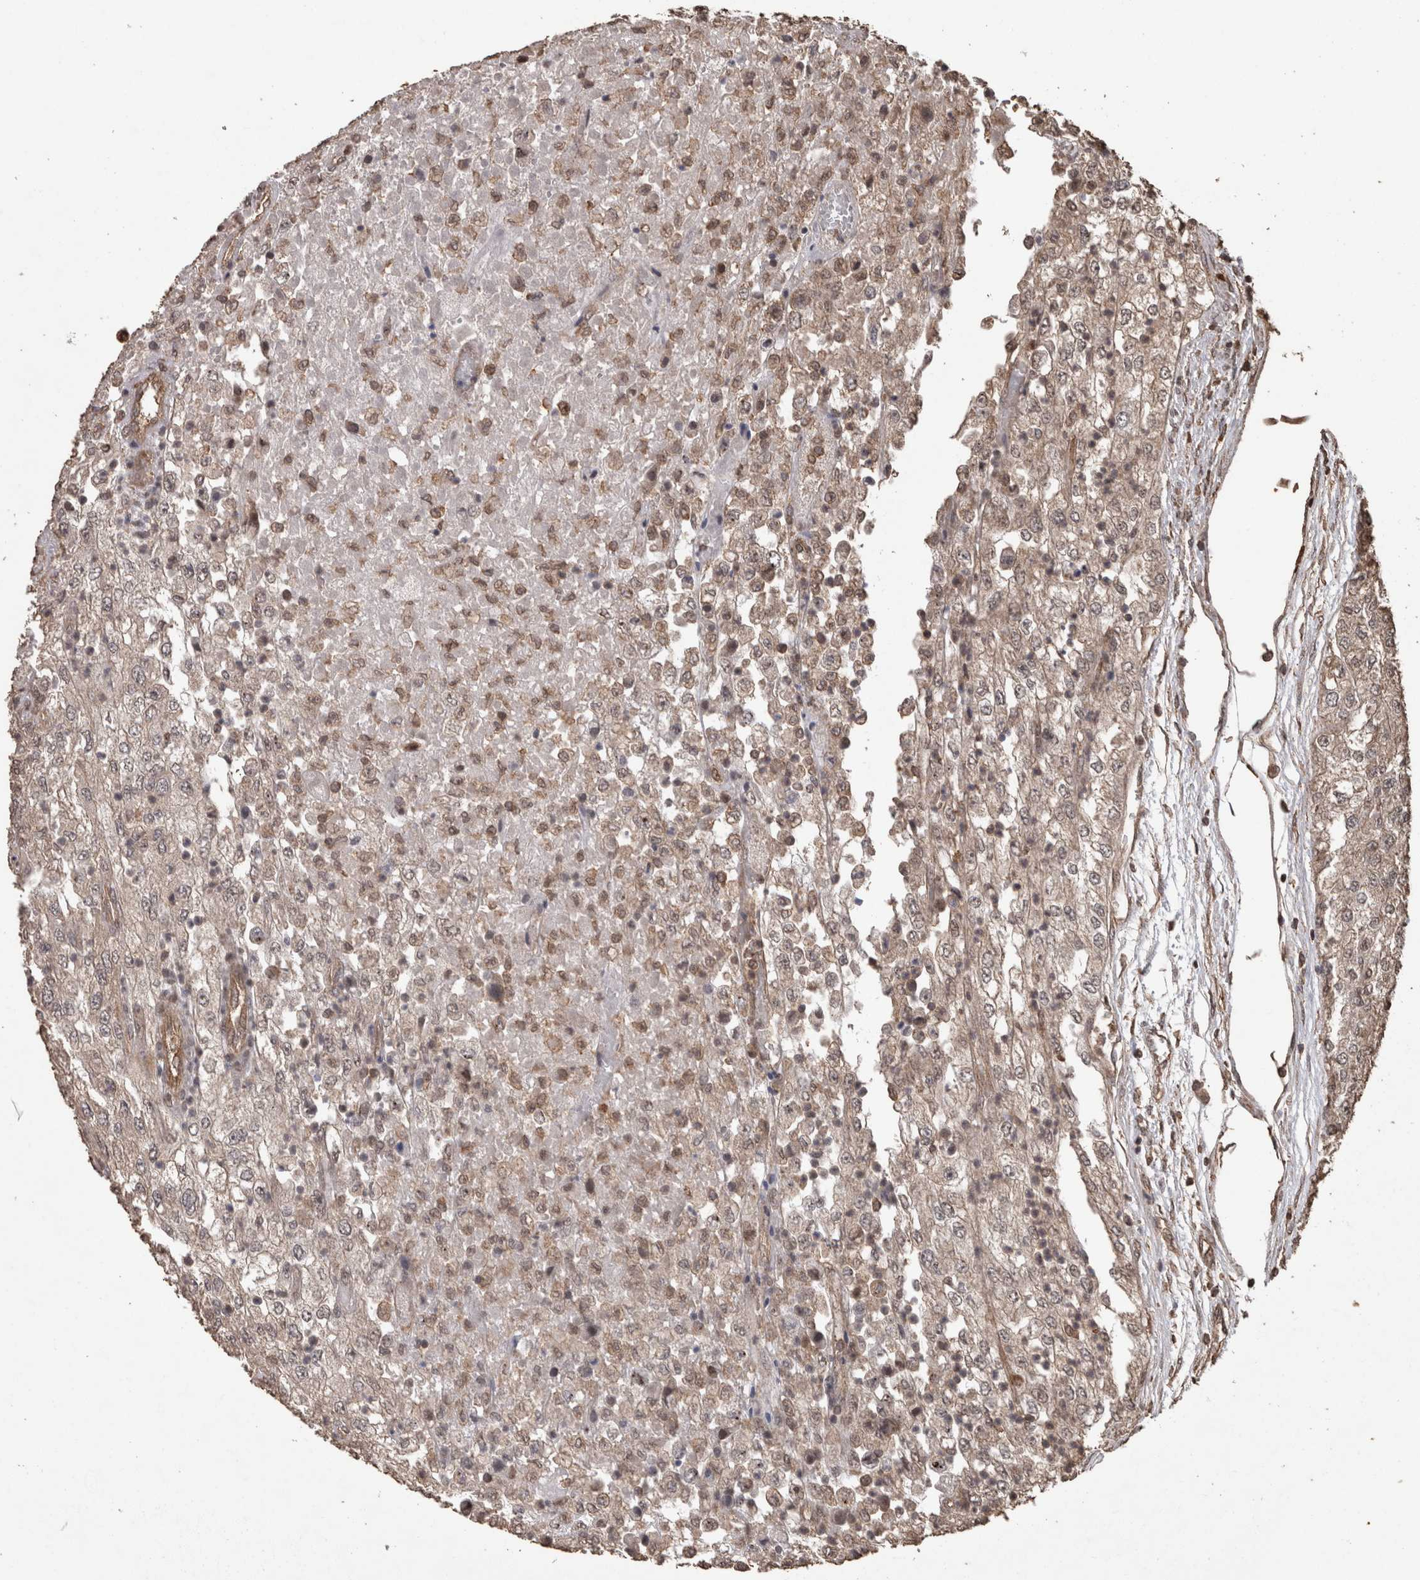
{"staining": {"intensity": "moderate", "quantity": ">75%", "location": "cytoplasmic/membranous,nuclear"}, "tissue": "renal cancer", "cell_type": "Tumor cells", "image_type": "cancer", "snomed": [{"axis": "morphology", "description": "Adenocarcinoma, NOS"}, {"axis": "topography", "description": "Kidney"}], "caption": "IHC histopathology image of neoplastic tissue: adenocarcinoma (renal) stained using immunohistochemistry reveals medium levels of moderate protein expression localized specifically in the cytoplasmic/membranous and nuclear of tumor cells, appearing as a cytoplasmic/membranous and nuclear brown color.", "gene": "PINK1", "patient": {"sex": "female", "age": 54}}